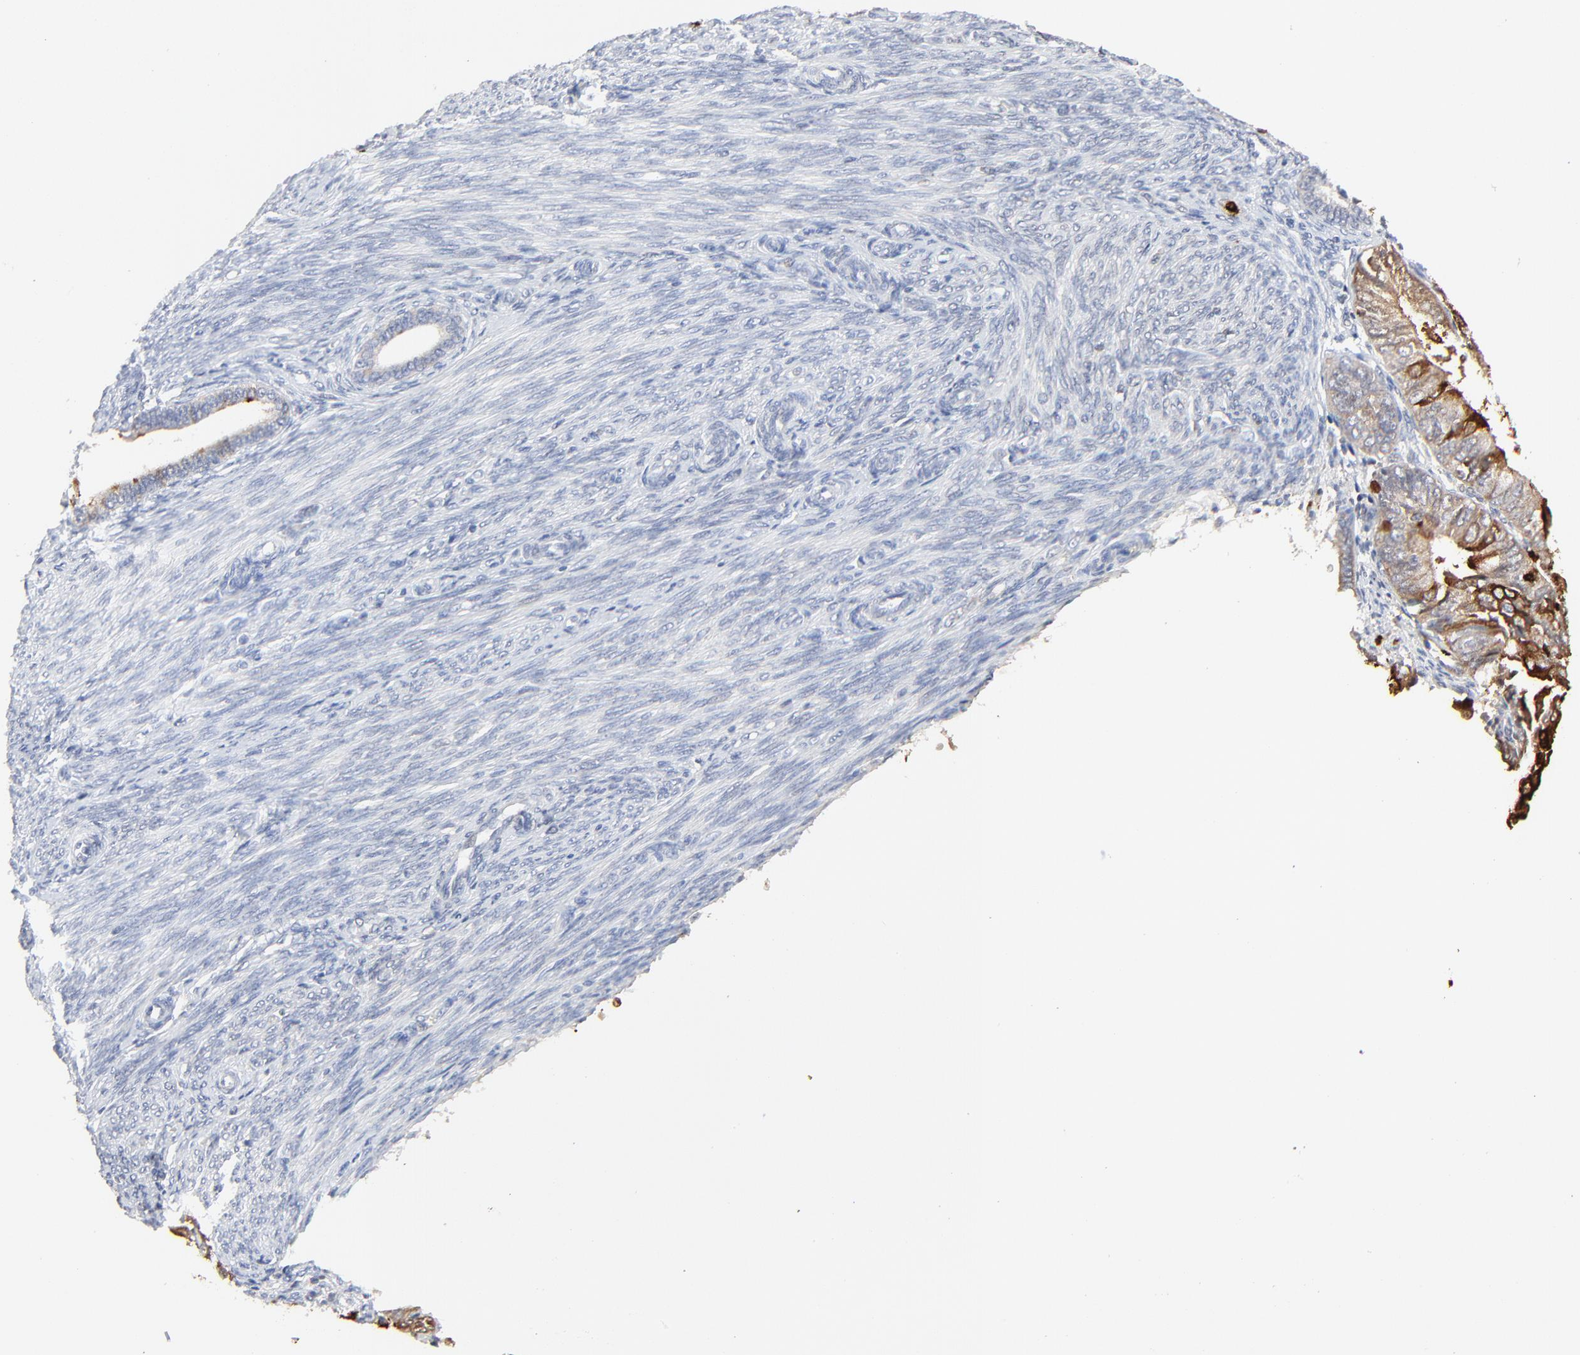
{"staining": {"intensity": "strong", "quantity": ">75%", "location": "cytoplasmic/membranous"}, "tissue": "endometrial cancer", "cell_type": "Tumor cells", "image_type": "cancer", "snomed": [{"axis": "morphology", "description": "Adenocarcinoma, NOS"}, {"axis": "topography", "description": "Endometrium"}], "caption": "Adenocarcinoma (endometrial) stained with a brown dye reveals strong cytoplasmic/membranous positive positivity in approximately >75% of tumor cells.", "gene": "LCN2", "patient": {"sex": "female", "age": 79}}